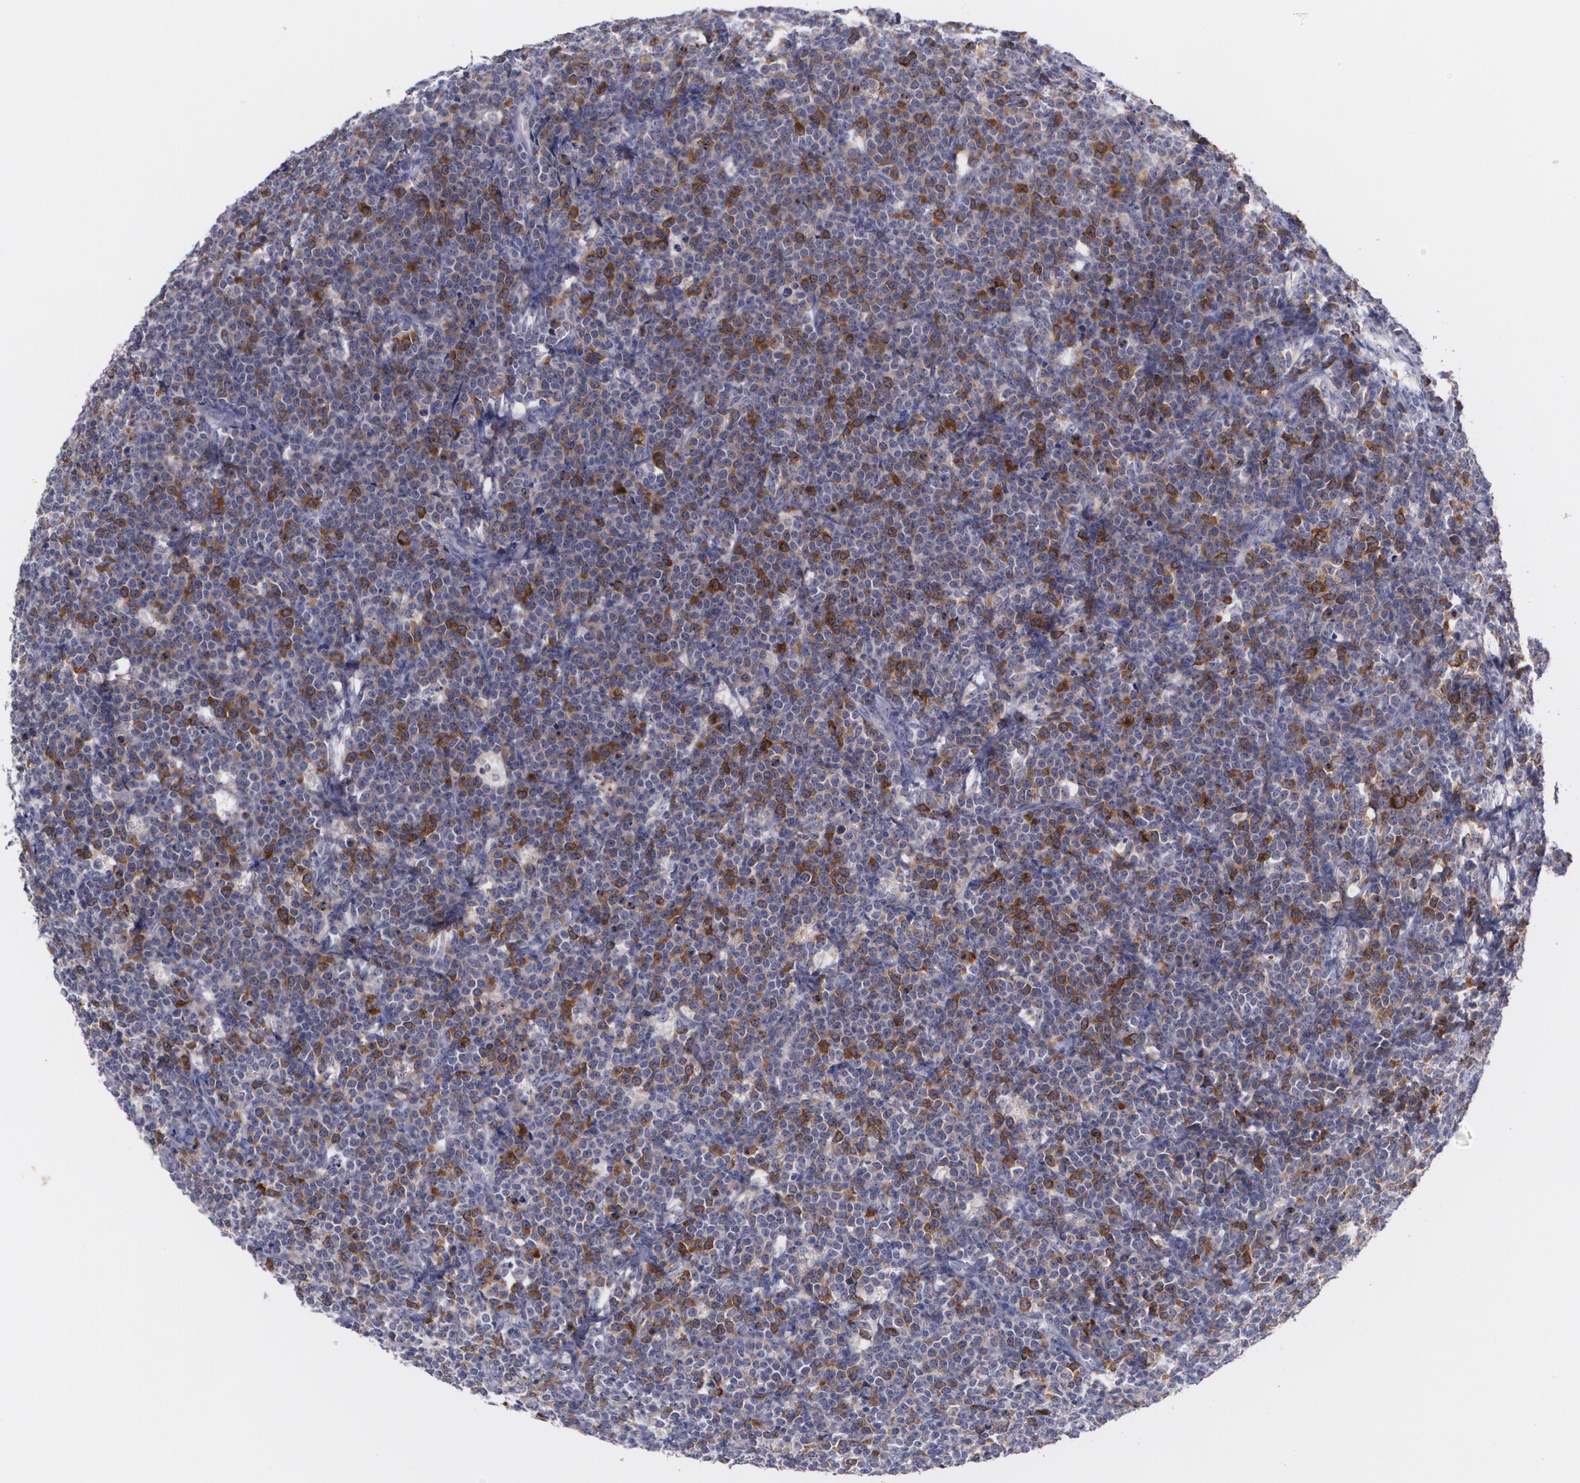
{"staining": {"intensity": "strong", "quantity": "25%-75%", "location": "cytoplasmic/membranous"}, "tissue": "lymphoma", "cell_type": "Tumor cells", "image_type": "cancer", "snomed": [{"axis": "morphology", "description": "Malignant lymphoma, non-Hodgkin's type, High grade"}, {"axis": "topography", "description": "Small intestine"}, {"axis": "topography", "description": "Colon"}], "caption": "IHC photomicrograph of neoplastic tissue: human lymphoma stained using immunohistochemistry (IHC) shows high levels of strong protein expression localized specifically in the cytoplasmic/membranous of tumor cells, appearing as a cytoplasmic/membranous brown color.", "gene": "HMMR", "patient": {"sex": "male", "age": 8}}